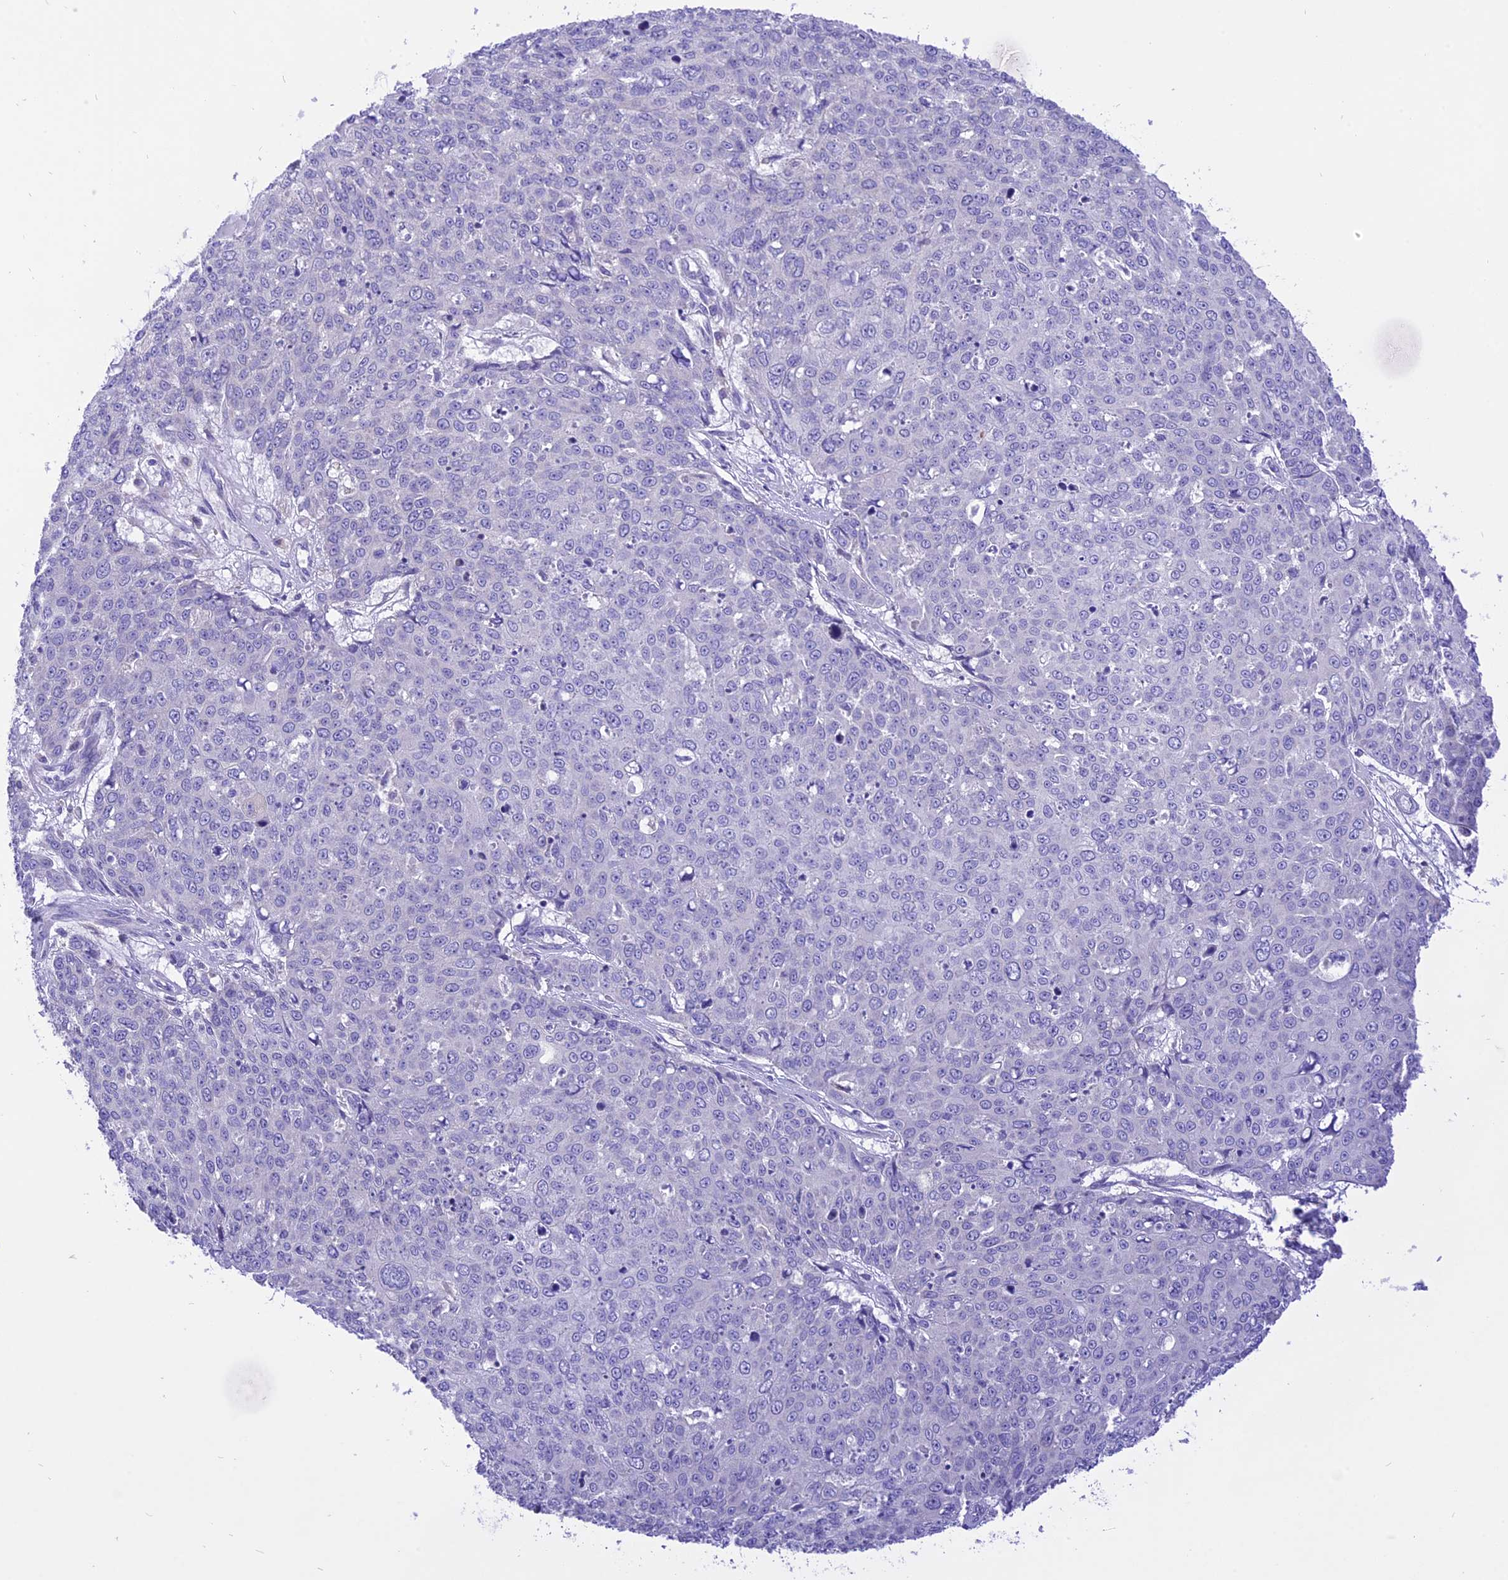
{"staining": {"intensity": "negative", "quantity": "none", "location": "none"}, "tissue": "skin cancer", "cell_type": "Tumor cells", "image_type": "cancer", "snomed": [{"axis": "morphology", "description": "Squamous cell carcinoma, NOS"}, {"axis": "topography", "description": "Skin"}], "caption": "The photomicrograph reveals no significant positivity in tumor cells of skin squamous cell carcinoma.", "gene": "ARMCX6", "patient": {"sex": "male", "age": 71}}